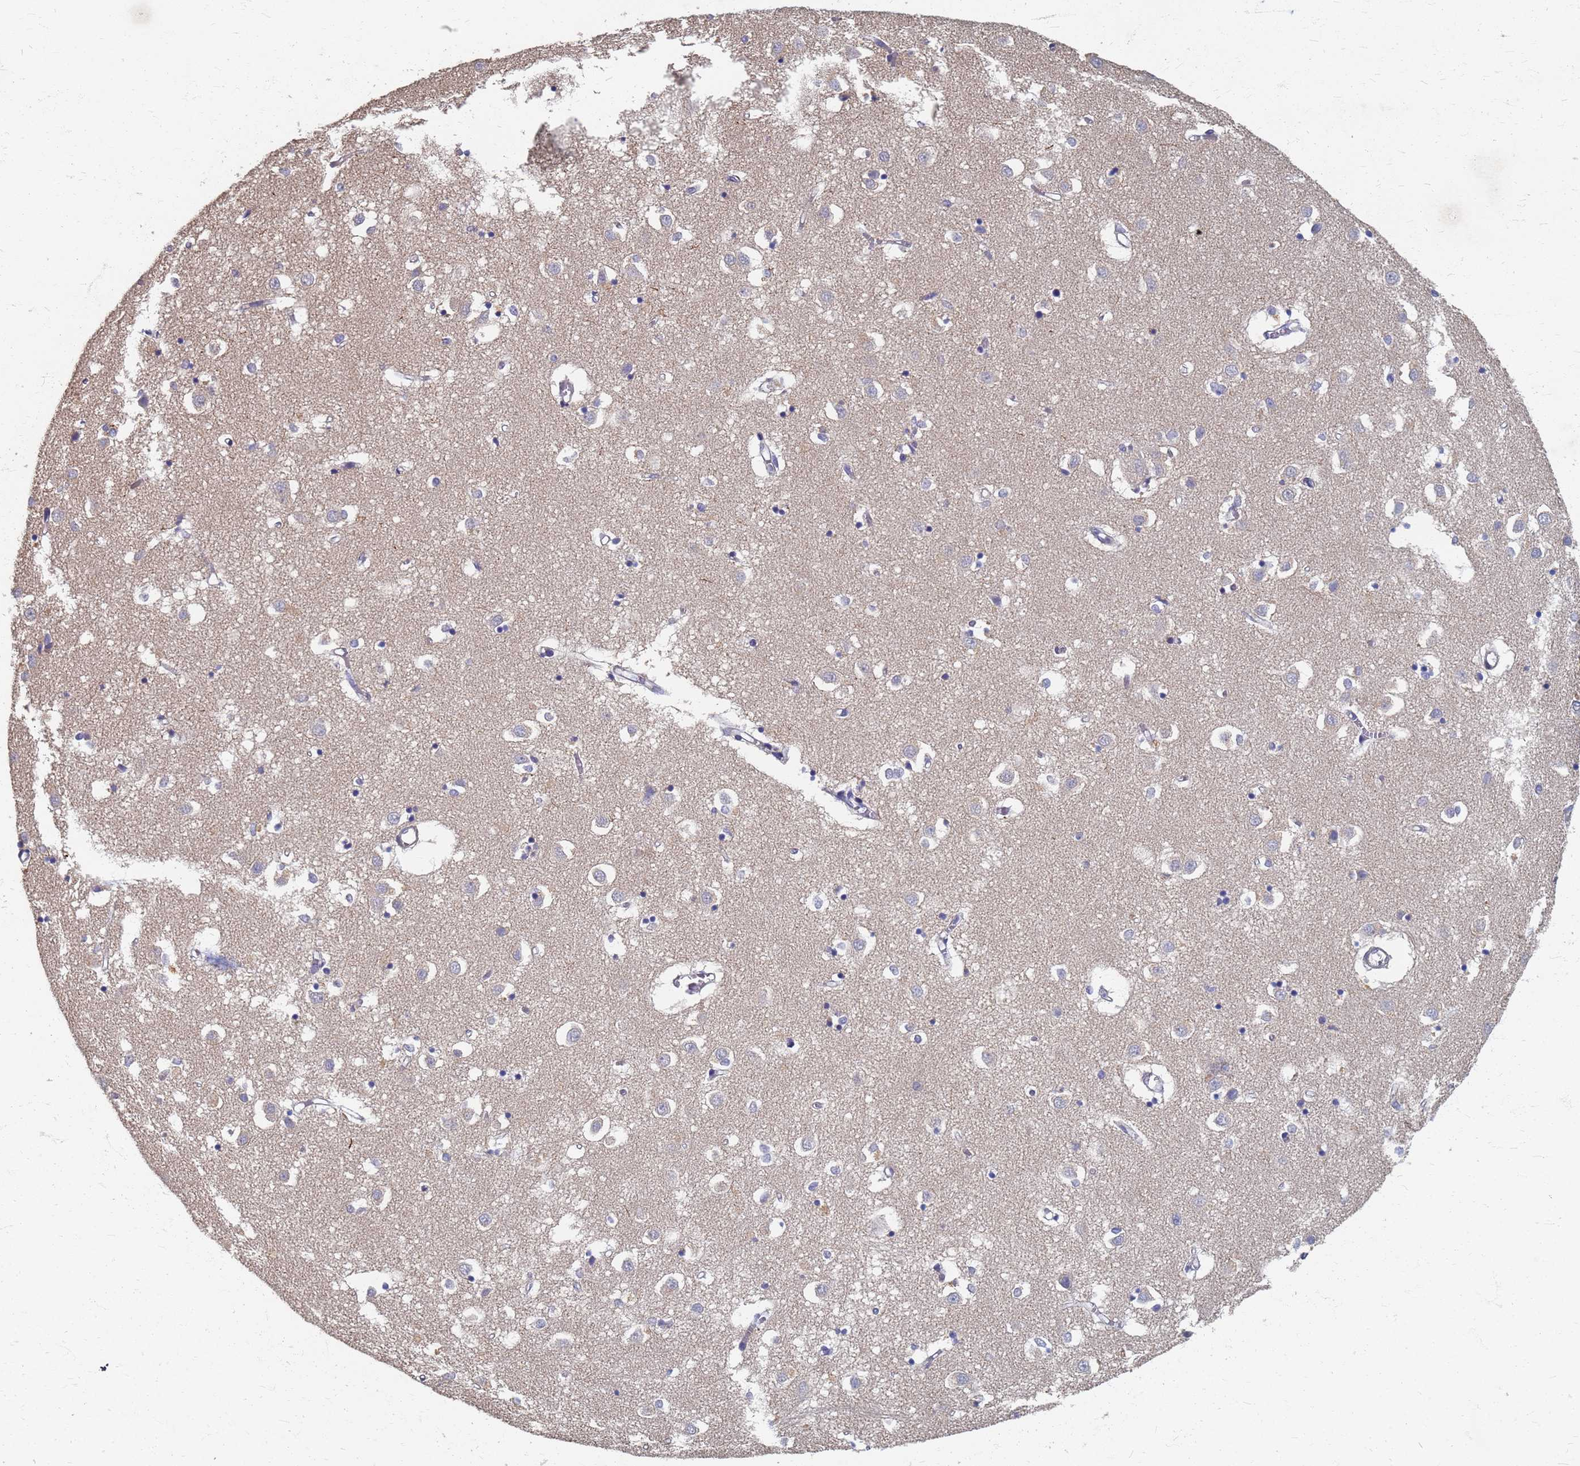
{"staining": {"intensity": "negative", "quantity": "none", "location": "none"}, "tissue": "caudate", "cell_type": "Glial cells", "image_type": "normal", "snomed": [{"axis": "morphology", "description": "Normal tissue, NOS"}, {"axis": "topography", "description": "Lateral ventricle wall"}], "caption": "Histopathology image shows no protein expression in glial cells of normal caudate. (DAB (3,3'-diaminobenzidine) immunohistochemistry, high magnification).", "gene": "KRCC1", "patient": {"sex": "male", "age": 70}}